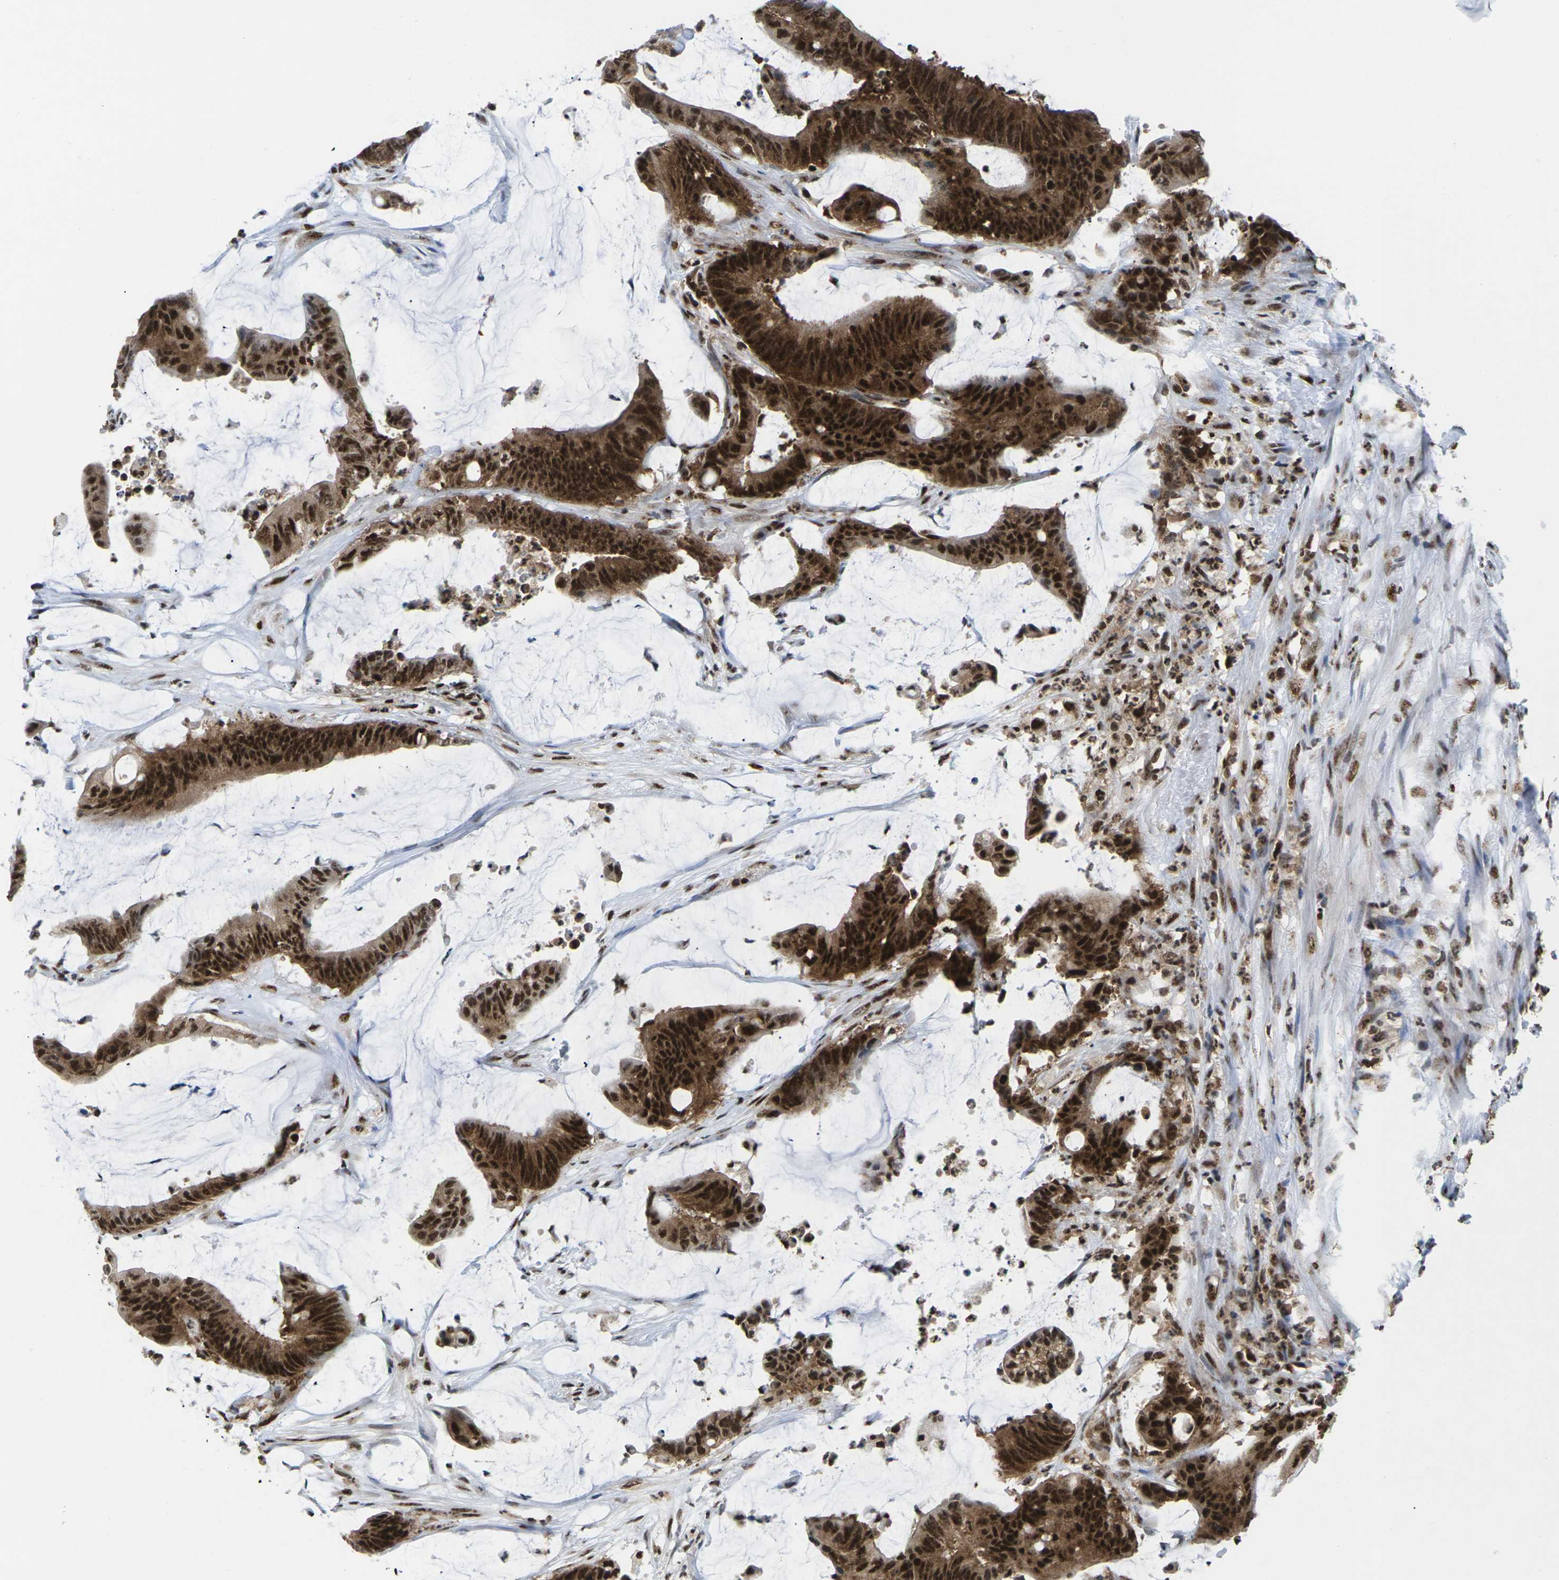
{"staining": {"intensity": "strong", "quantity": ">75%", "location": "cytoplasmic/membranous,nuclear"}, "tissue": "colorectal cancer", "cell_type": "Tumor cells", "image_type": "cancer", "snomed": [{"axis": "morphology", "description": "Adenocarcinoma, NOS"}, {"axis": "topography", "description": "Rectum"}], "caption": "Colorectal cancer stained for a protein (brown) displays strong cytoplasmic/membranous and nuclear positive positivity in approximately >75% of tumor cells.", "gene": "MAGOH", "patient": {"sex": "female", "age": 66}}